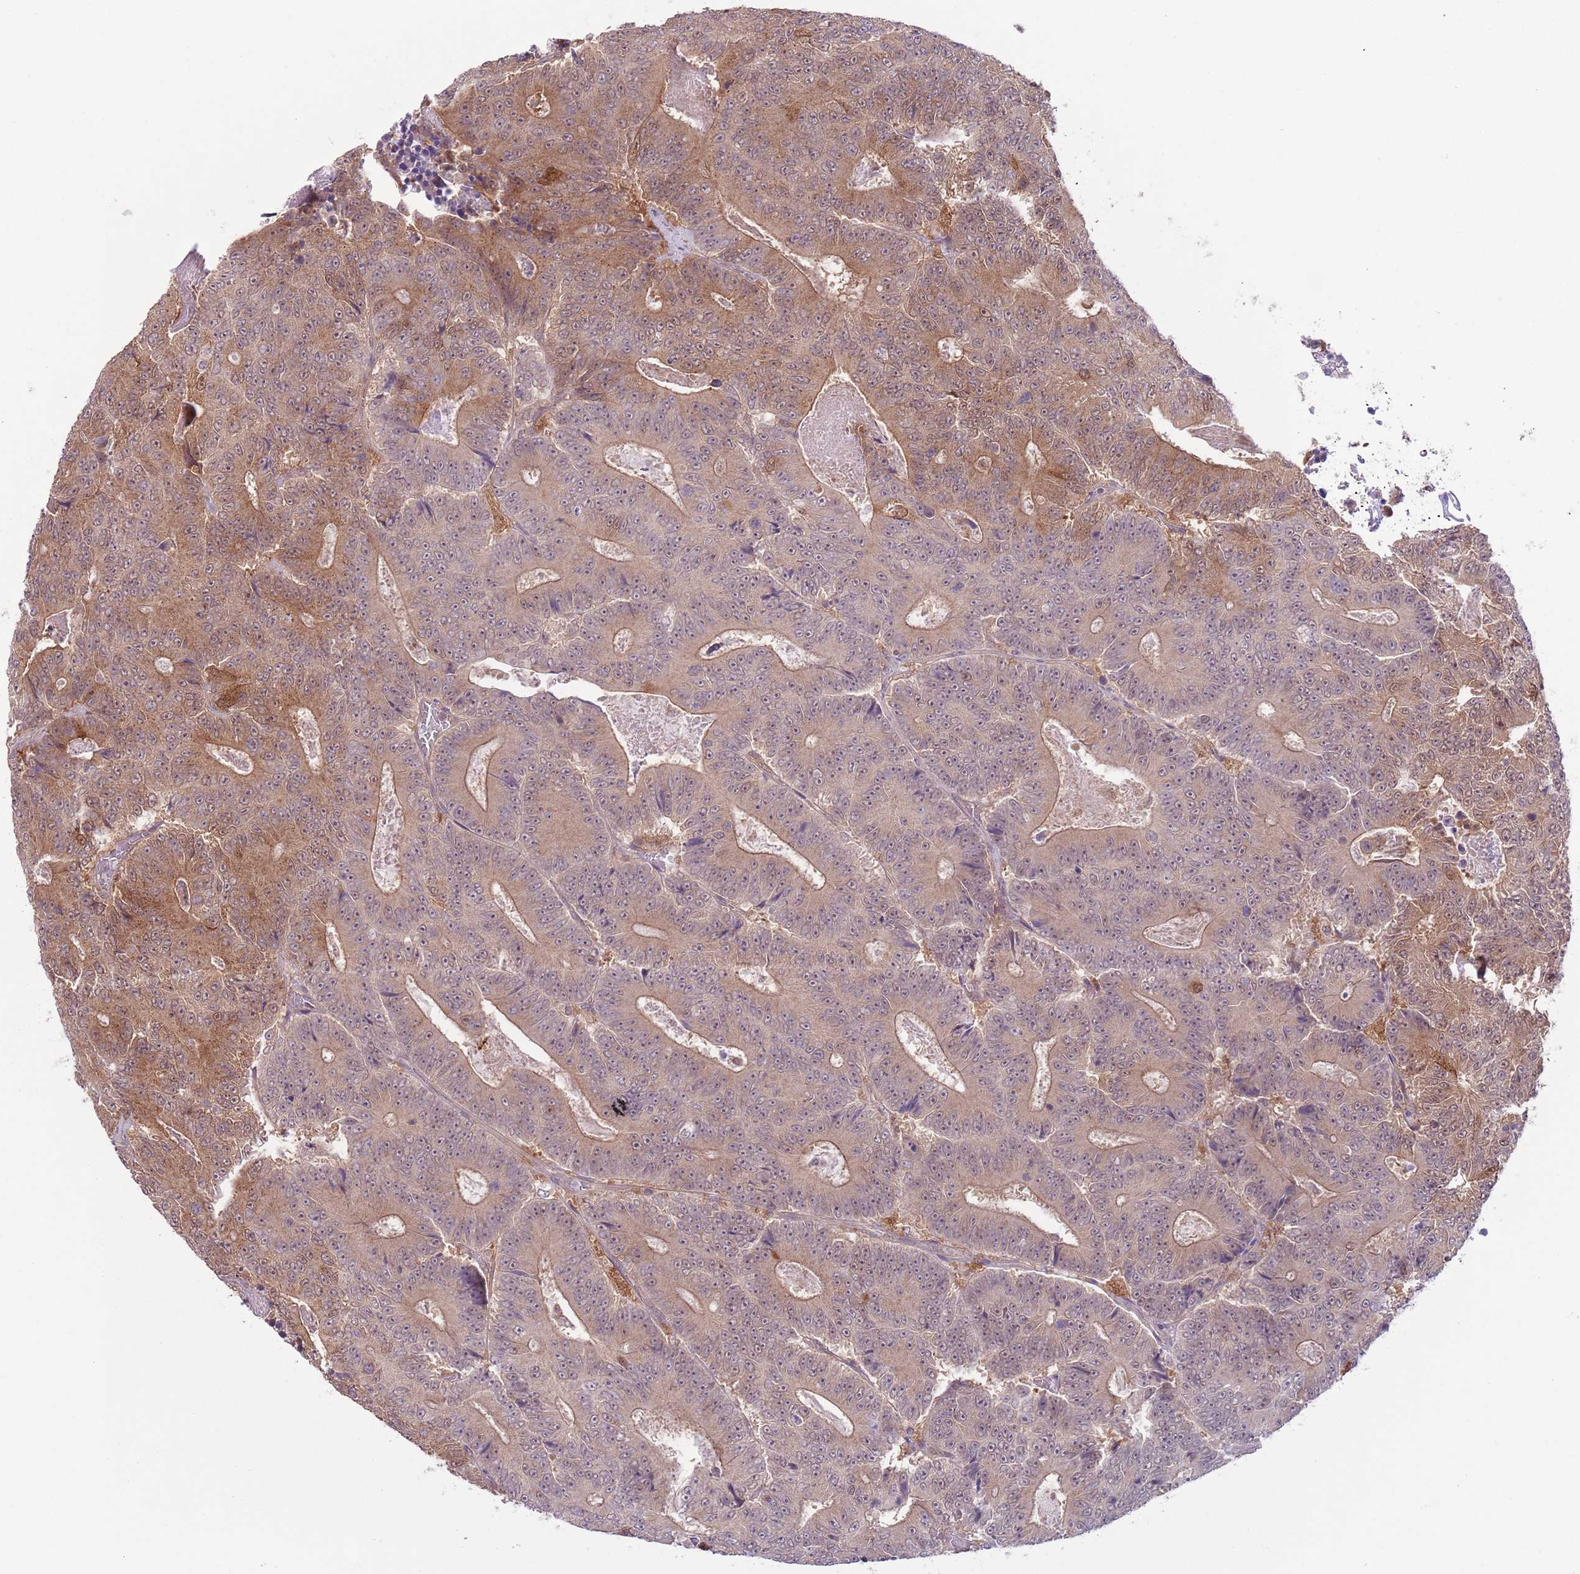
{"staining": {"intensity": "moderate", "quantity": ">75%", "location": "cytoplasmic/membranous"}, "tissue": "colorectal cancer", "cell_type": "Tumor cells", "image_type": "cancer", "snomed": [{"axis": "morphology", "description": "Adenocarcinoma, NOS"}, {"axis": "topography", "description": "Colon"}], "caption": "Immunohistochemistry micrograph of colorectal adenocarcinoma stained for a protein (brown), which shows medium levels of moderate cytoplasmic/membranous staining in about >75% of tumor cells.", "gene": "COPE", "patient": {"sex": "male", "age": 83}}